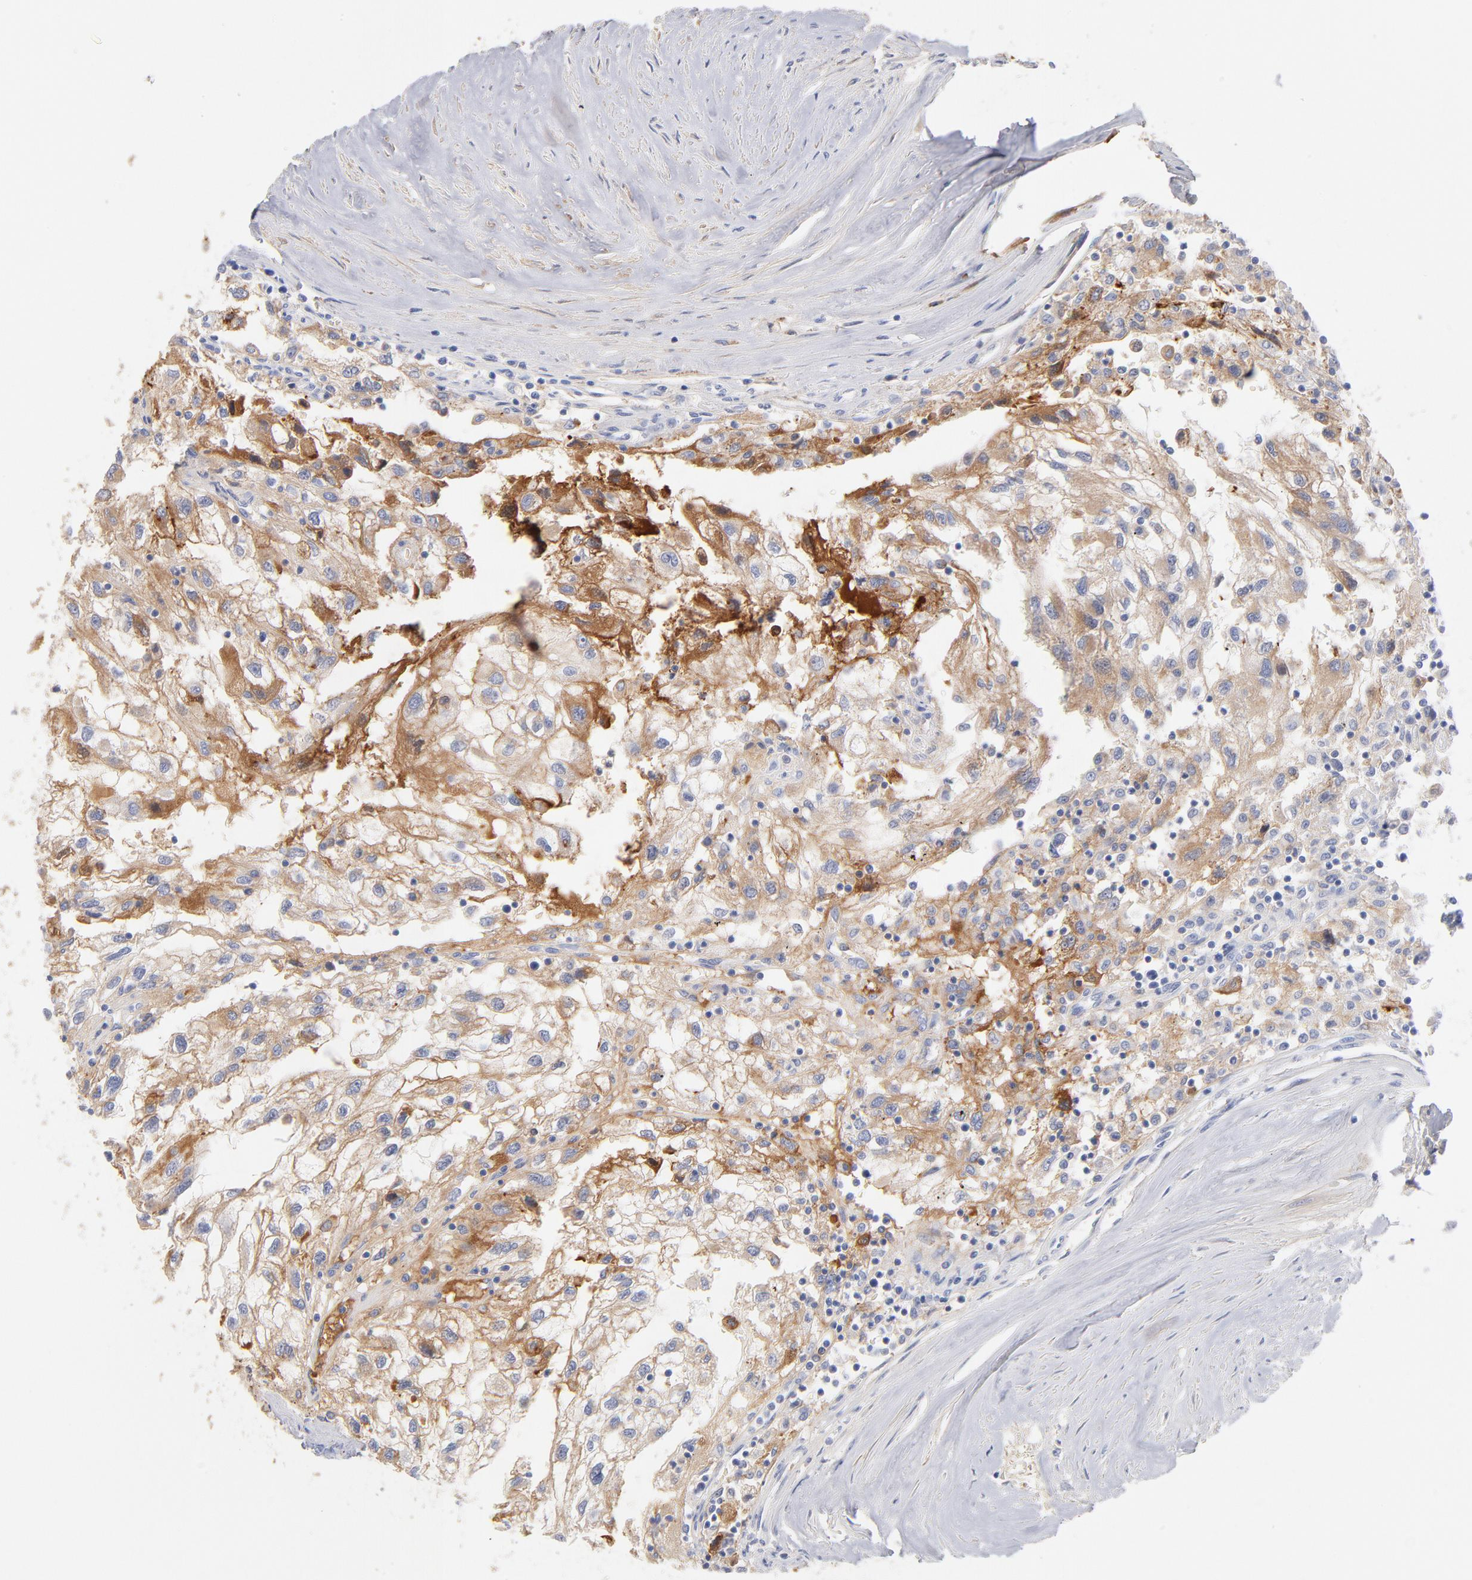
{"staining": {"intensity": "weak", "quantity": "25%-75%", "location": "cytoplasmic/membranous"}, "tissue": "renal cancer", "cell_type": "Tumor cells", "image_type": "cancer", "snomed": [{"axis": "morphology", "description": "Normal tissue, NOS"}, {"axis": "morphology", "description": "Adenocarcinoma, NOS"}, {"axis": "topography", "description": "Kidney"}], "caption": "An immunohistochemistry histopathology image of neoplastic tissue is shown. Protein staining in brown labels weak cytoplasmic/membranous positivity in adenocarcinoma (renal) within tumor cells.", "gene": "C3", "patient": {"sex": "male", "age": 71}}